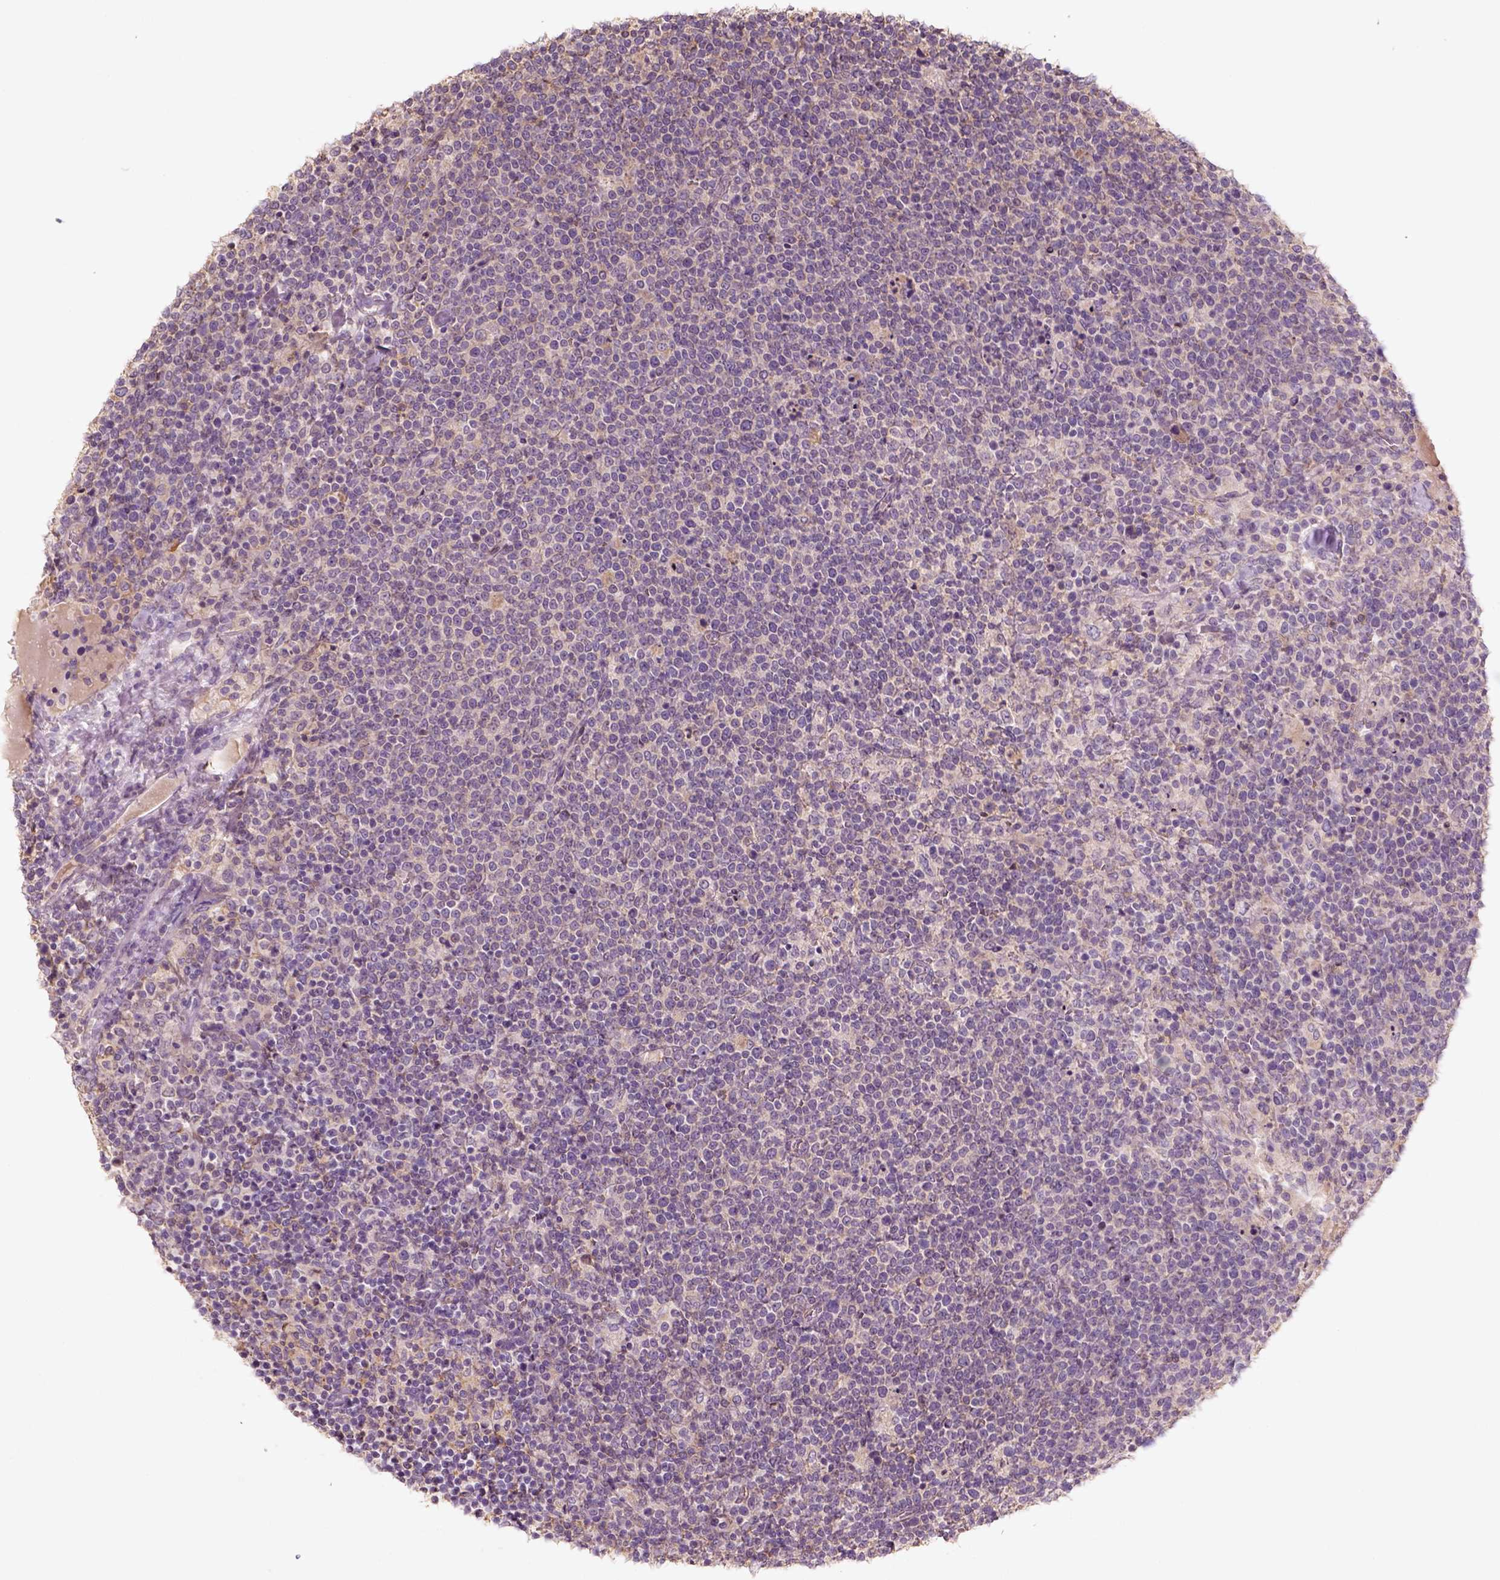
{"staining": {"intensity": "negative", "quantity": "none", "location": "none"}, "tissue": "lymphoma", "cell_type": "Tumor cells", "image_type": "cancer", "snomed": [{"axis": "morphology", "description": "Malignant lymphoma, non-Hodgkin's type, High grade"}, {"axis": "topography", "description": "Lymph node"}], "caption": "This is an immunohistochemistry (IHC) micrograph of human lymphoma. There is no expression in tumor cells.", "gene": "AQP9", "patient": {"sex": "male", "age": 61}}